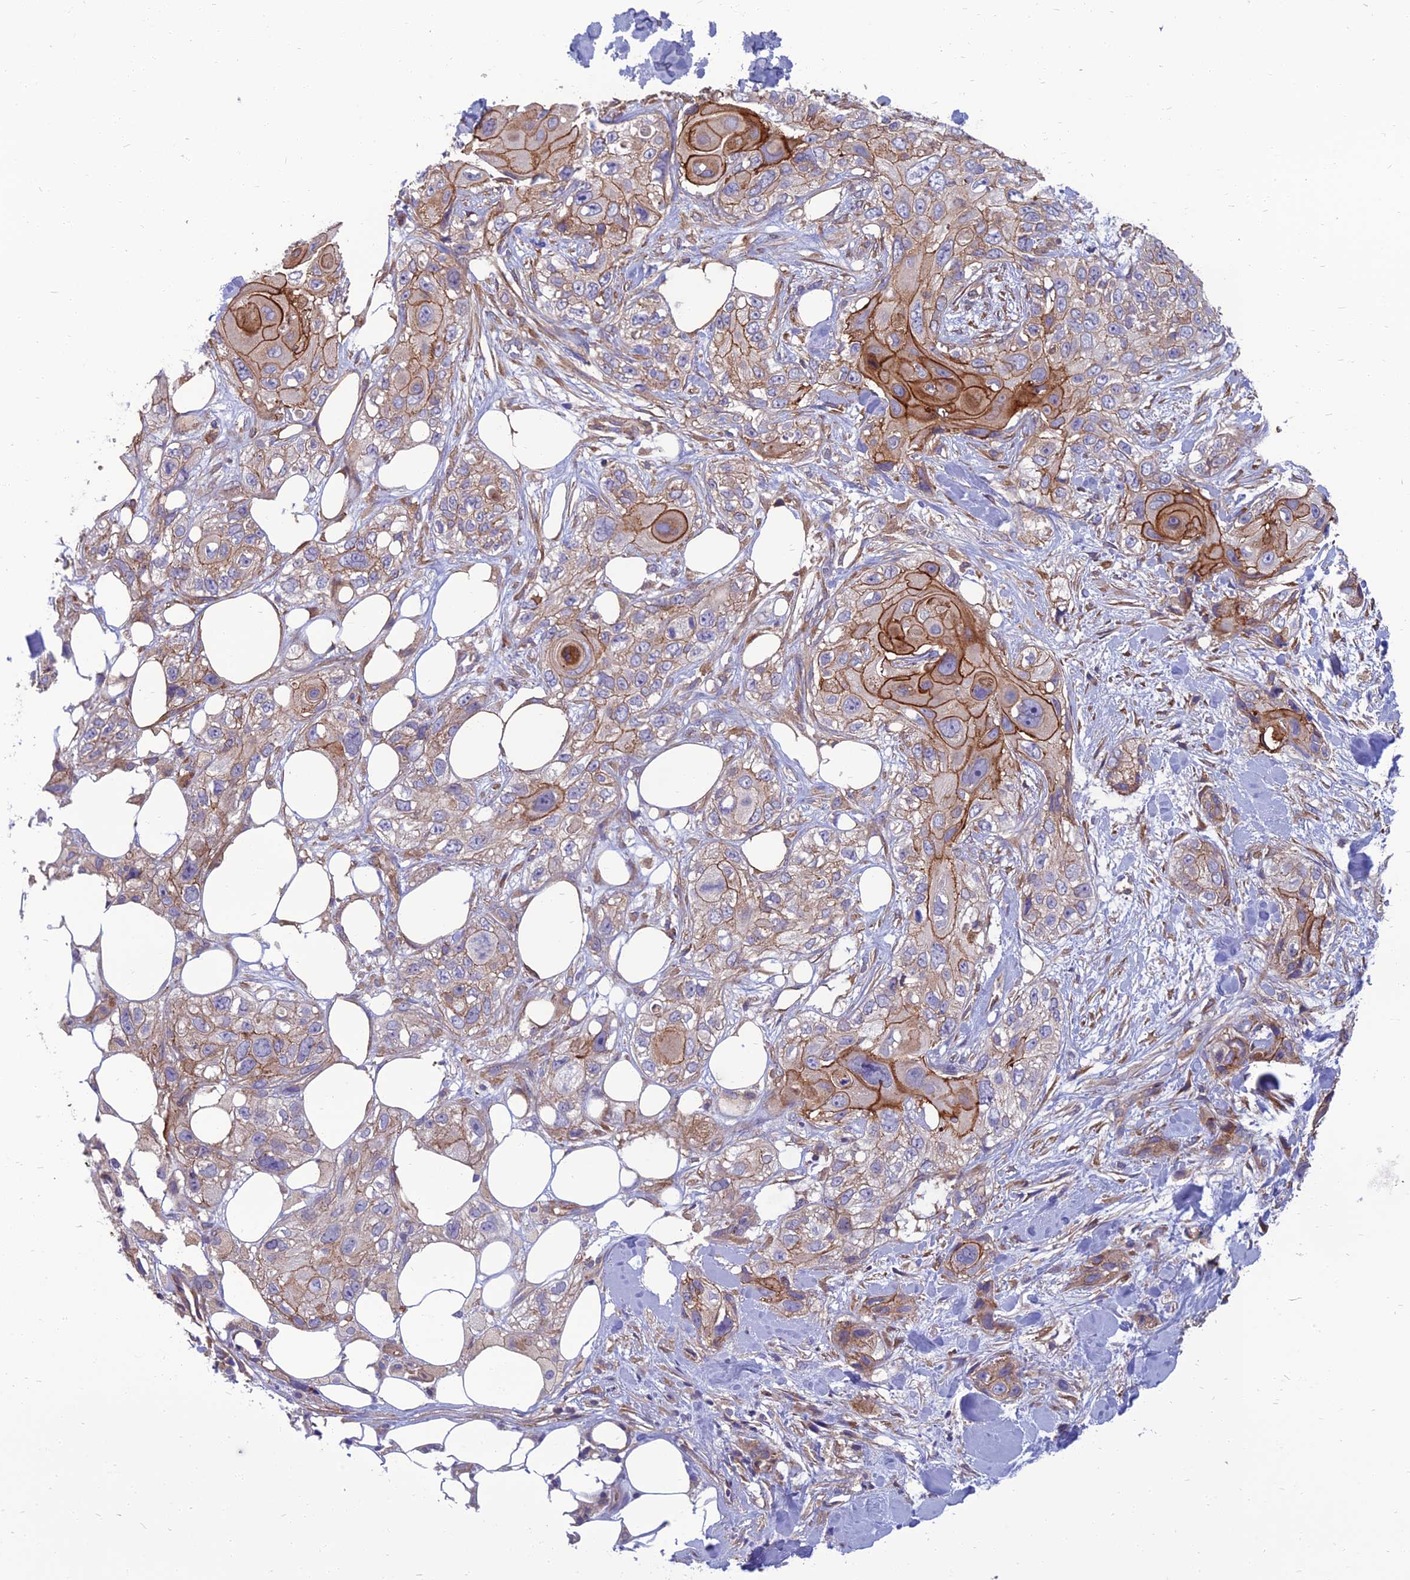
{"staining": {"intensity": "strong", "quantity": "<25%", "location": "cytoplasmic/membranous"}, "tissue": "skin cancer", "cell_type": "Tumor cells", "image_type": "cancer", "snomed": [{"axis": "morphology", "description": "Normal tissue, NOS"}, {"axis": "morphology", "description": "Squamous cell carcinoma, NOS"}, {"axis": "topography", "description": "Skin"}], "caption": "Strong cytoplasmic/membranous protein positivity is appreciated in approximately <25% of tumor cells in skin squamous cell carcinoma.", "gene": "WDR24", "patient": {"sex": "male", "age": 72}}